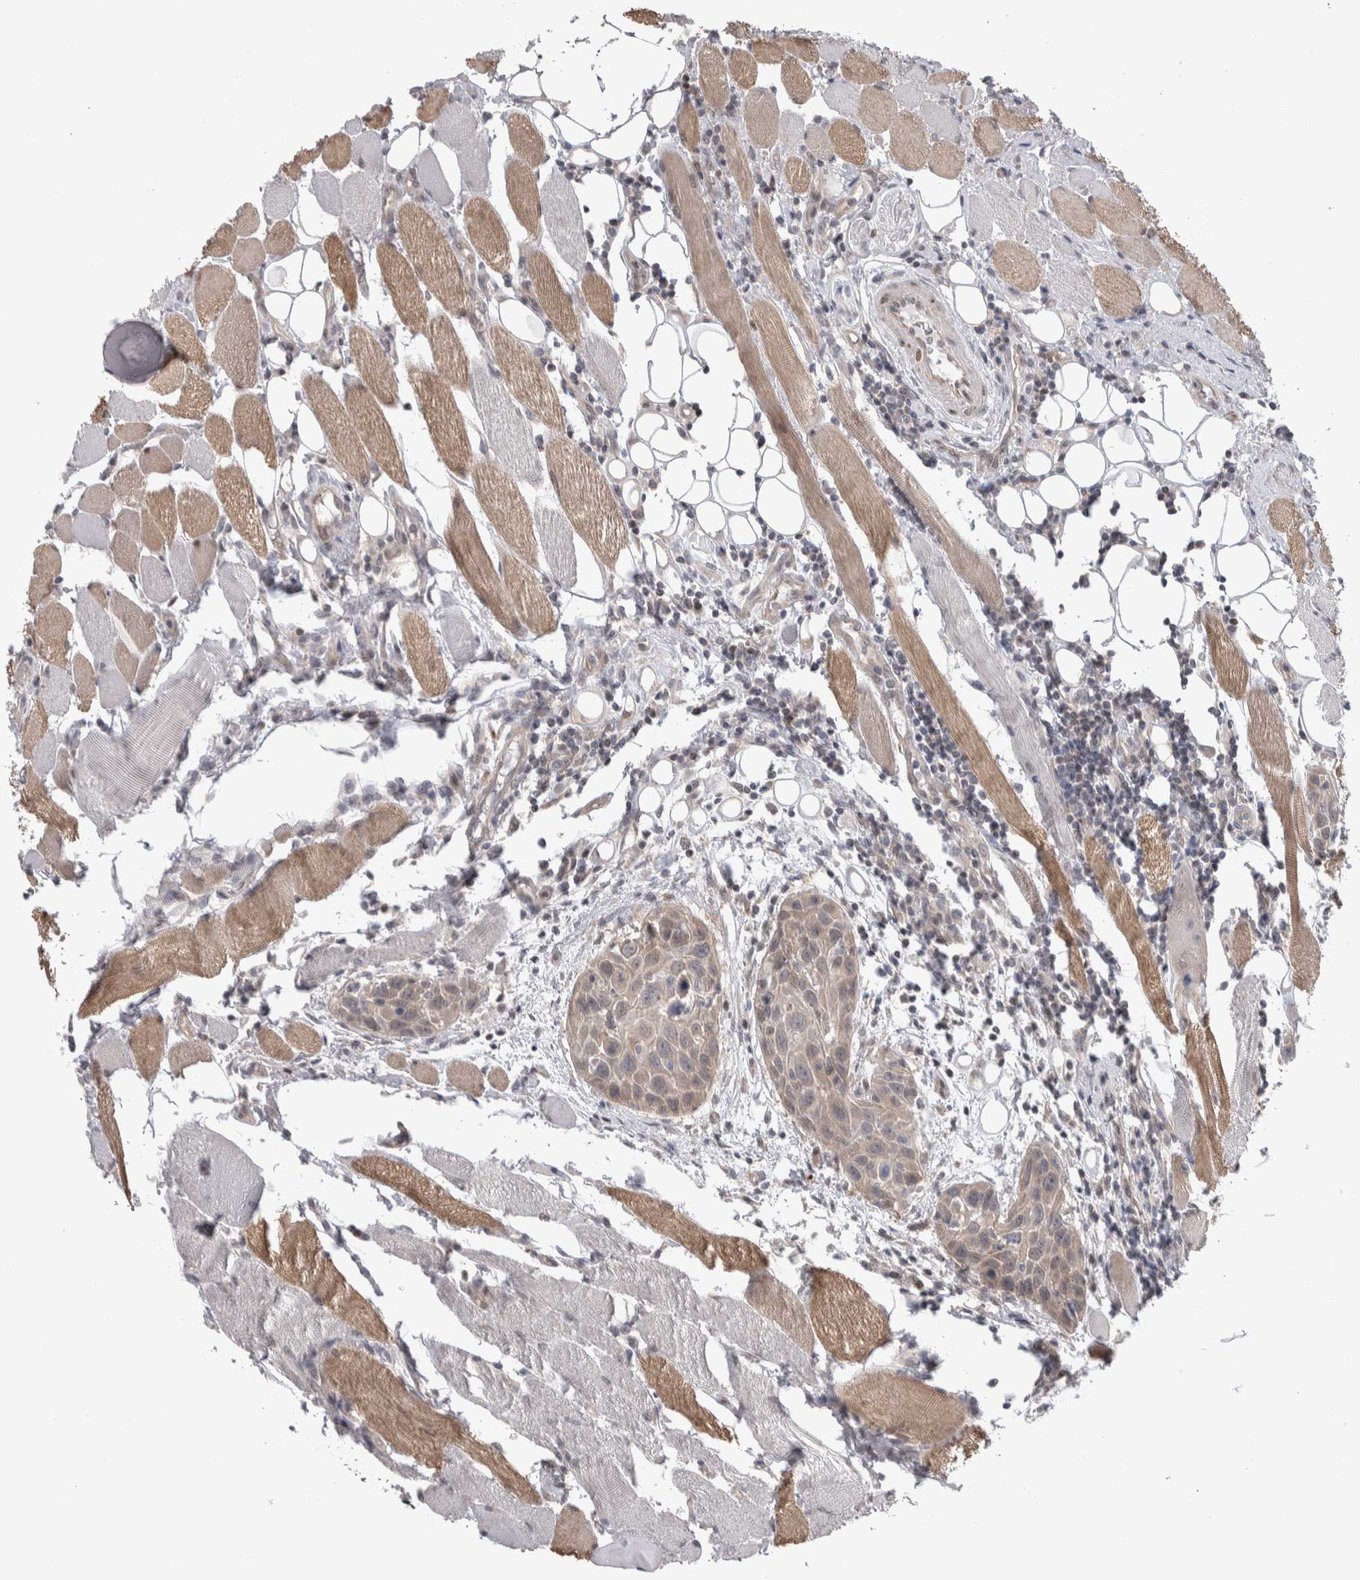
{"staining": {"intensity": "weak", "quantity": ">75%", "location": "cytoplasmic/membranous"}, "tissue": "head and neck cancer", "cell_type": "Tumor cells", "image_type": "cancer", "snomed": [{"axis": "morphology", "description": "Squamous cell carcinoma, NOS"}, {"axis": "topography", "description": "Oral tissue"}, {"axis": "topography", "description": "Head-Neck"}], "caption": "Immunohistochemistry histopathology image of human head and neck squamous cell carcinoma stained for a protein (brown), which reveals low levels of weak cytoplasmic/membranous expression in about >75% of tumor cells.", "gene": "TAX1BP1", "patient": {"sex": "female", "age": 50}}